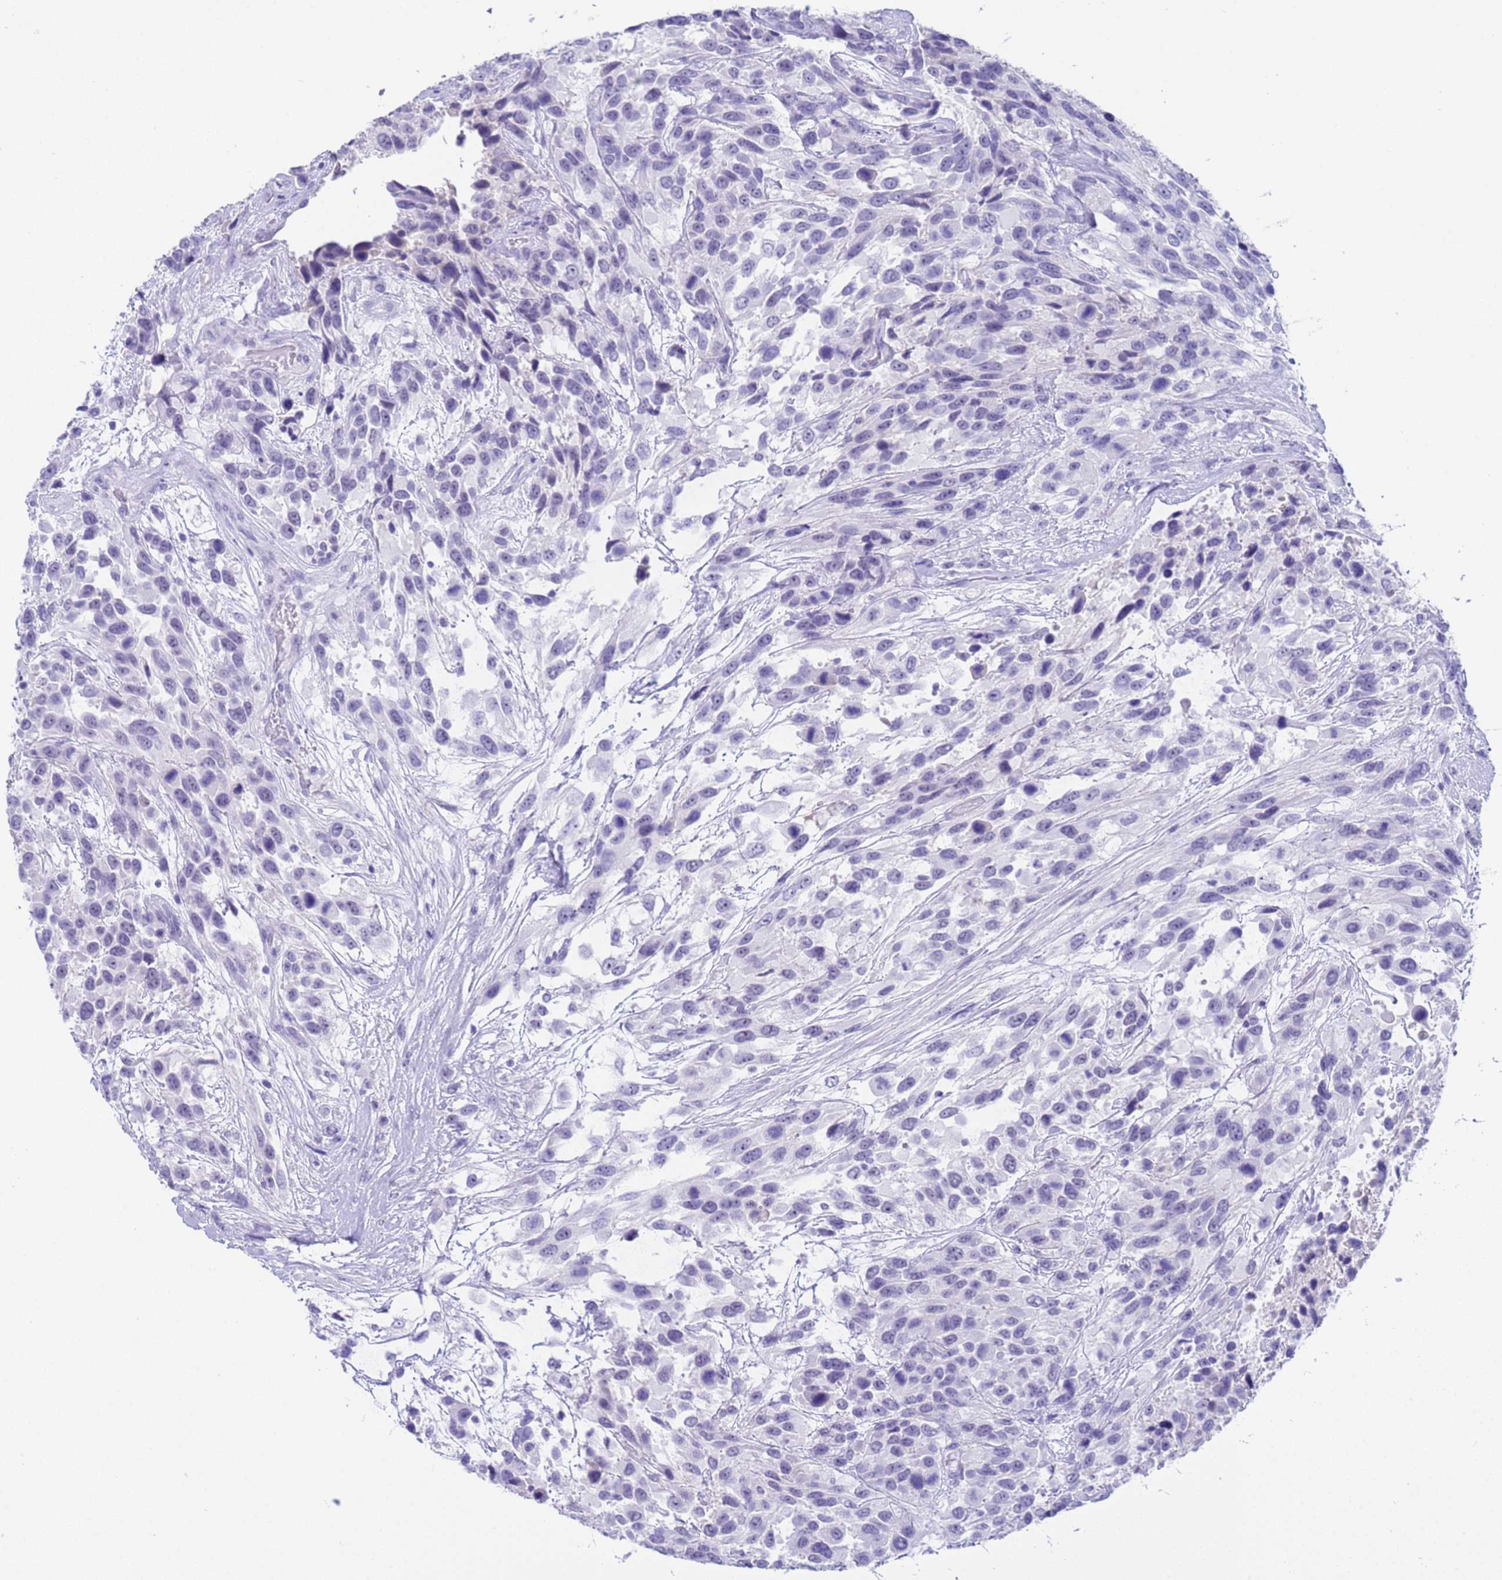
{"staining": {"intensity": "negative", "quantity": "none", "location": "none"}, "tissue": "urothelial cancer", "cell_type": "Tumor cells", "image_type": "cancer", "snomed": [{"axis": "morphology", "description": "Urothelial carcinoma, High grade"}, {"axis": "topography", "description": "Urinary bladder"}], "caption": "Immunohistochemical staining of human urothelial carcinoma (high-grade) shows no significant expression in tumor cells.", "gene": "CKM", "patient": {"sex": "female", "age": 70}}